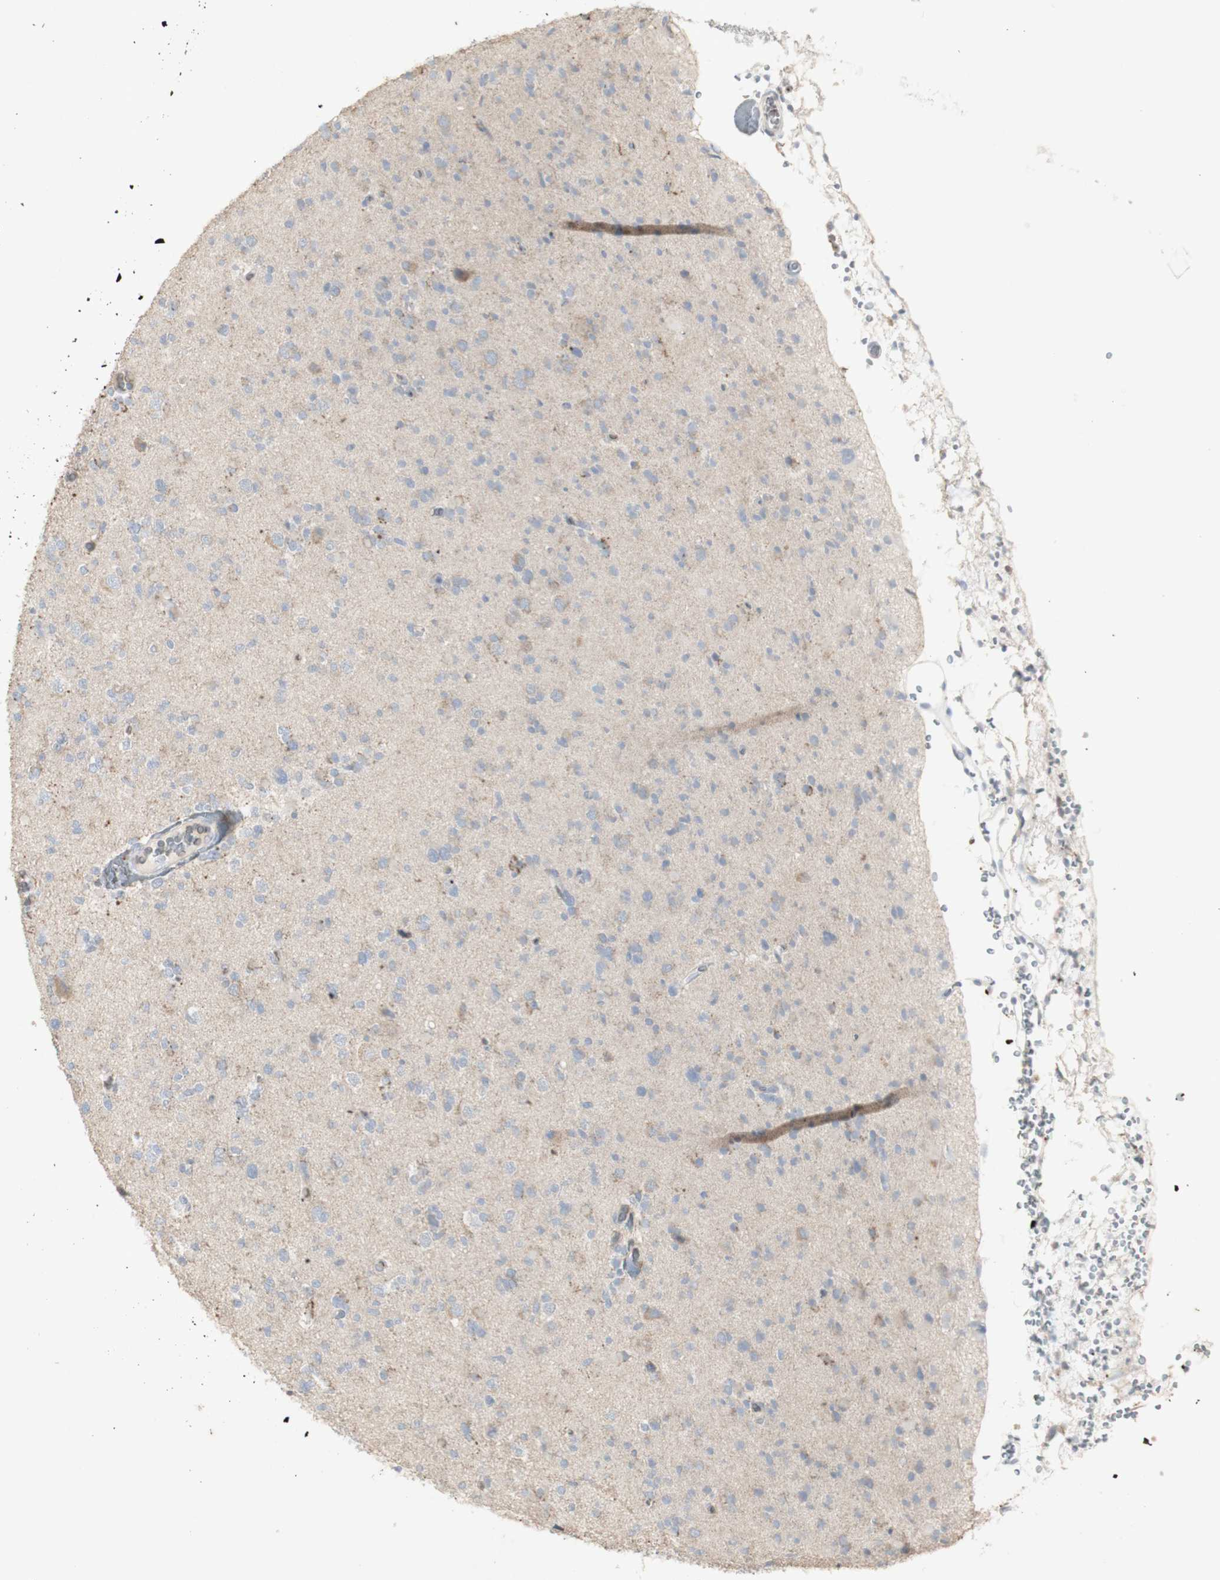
{"staining": {"intensity": "negative", "quantity": "none", "location": "none"}, "tissue": "glioma", "cell_type": "Tumor cells", "image_type": "cancer", "snomed": [{"axis": "morphology", "description": "Glioma, malignant, Low grade"}, {"axis": "topography", "description": "Brain"}], "caption": "An IHC image of glioma is shown. There is no staining in tumor cells of glioma. (Brightfield microscopy of DAB immunohistochemistry (IHC) at high magnification).", "gene": "INS", "patient": {"sex": "female", "age": 22}}